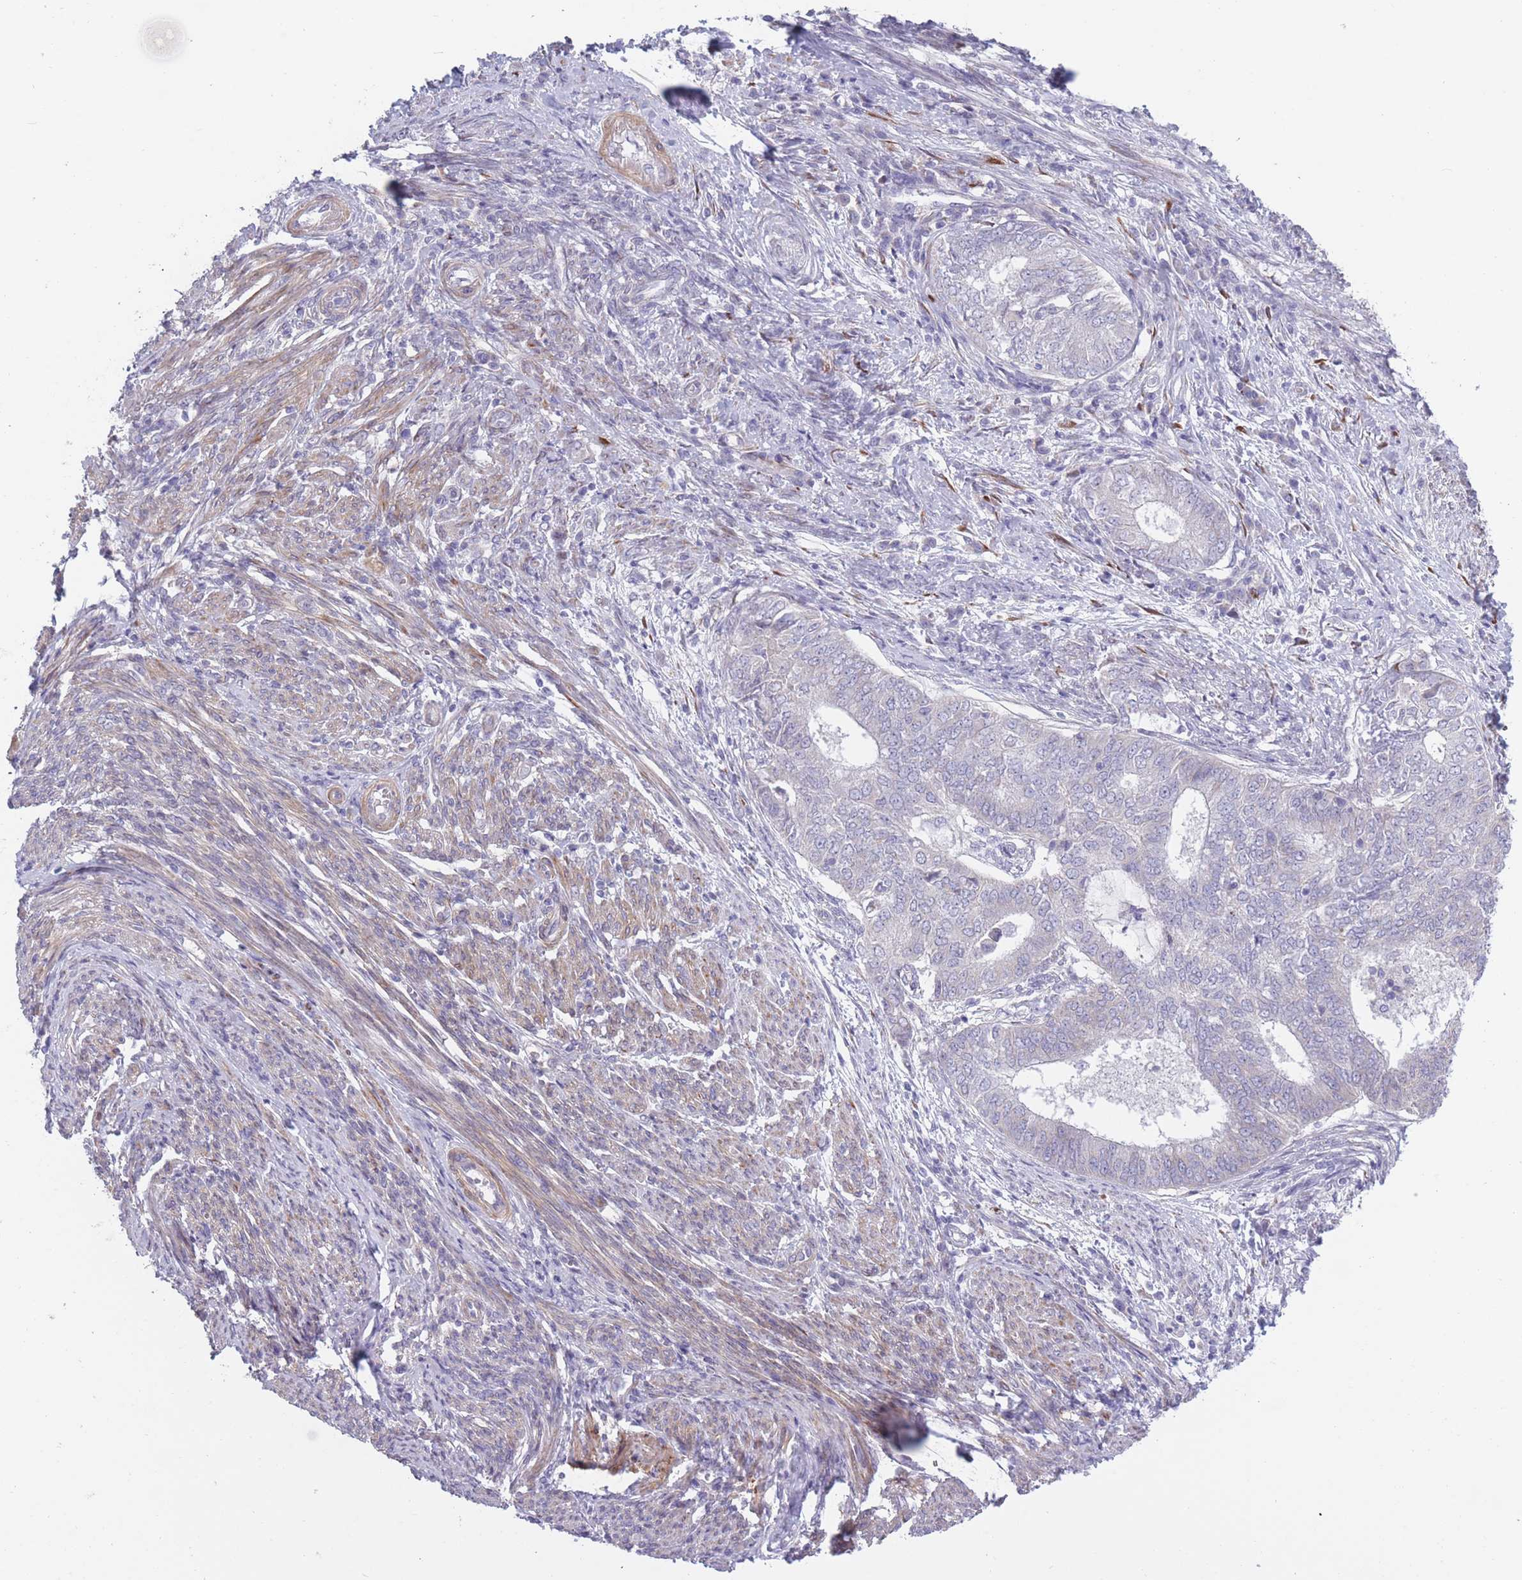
{"staining": {"intensity": "negative", "quantity": "none", "location": "none"}, "tissue": "endometrial cancer", "cell_type": "Tumor cells", "image_type": "cancer", "snomed": [{"axis": "morphology", "description": "Adenocarcinoma, NOS"}, {"axis": "topography", "description": "Endometrium"}], "caption": "Micrograph shows no protein expression in tumor cells of endometrial cancer tissue.", "gene": "CCNQ", "patient": {"sex": "female", "age": 62}}